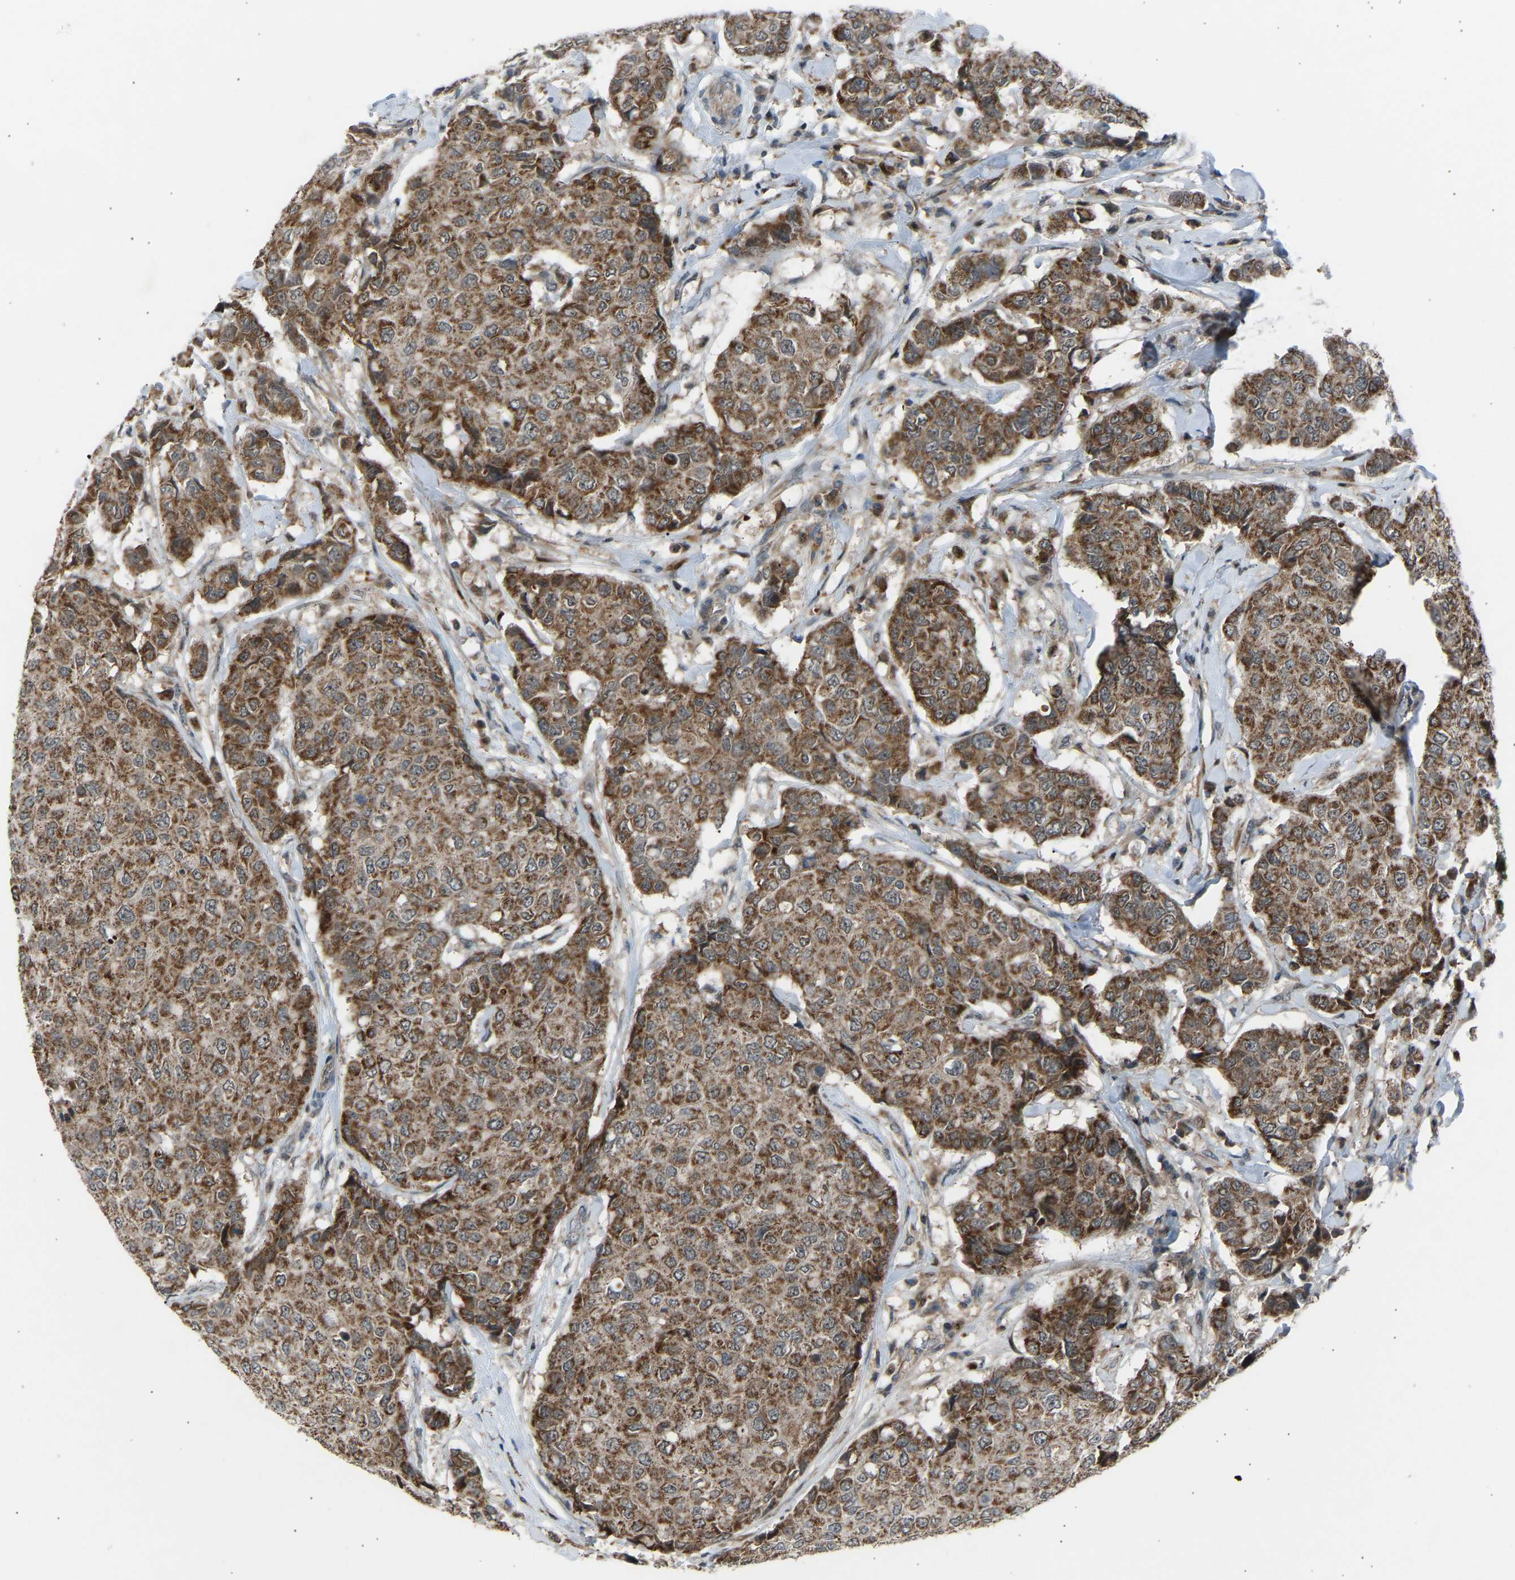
{"staining": {"intensity": "moderate", "quantity": ">75%", "location": "cytoplasmic/membranous"}, "tissue": "breast cancer", "cell_type": "Tumor cells", "image_type": "cancer", "snomed": [{"axis": "morphology", "description": "Duct carcinoma"}, {"axis": "topography", "description": "Breast"}], "caption": "Breast cancer (infiltrating ductal carcinoma) tissue displays moderate cytoplasmic/membranous positivity in about >75% of tumor cells (Stains: DAB (3,3'-diaminobenzidine) in brown, nuclei in blue, Microscopy: brightfield microscopy at high magnification).", "gene": "SLIRP", "patient": {"sex": "female", "age": 27}}